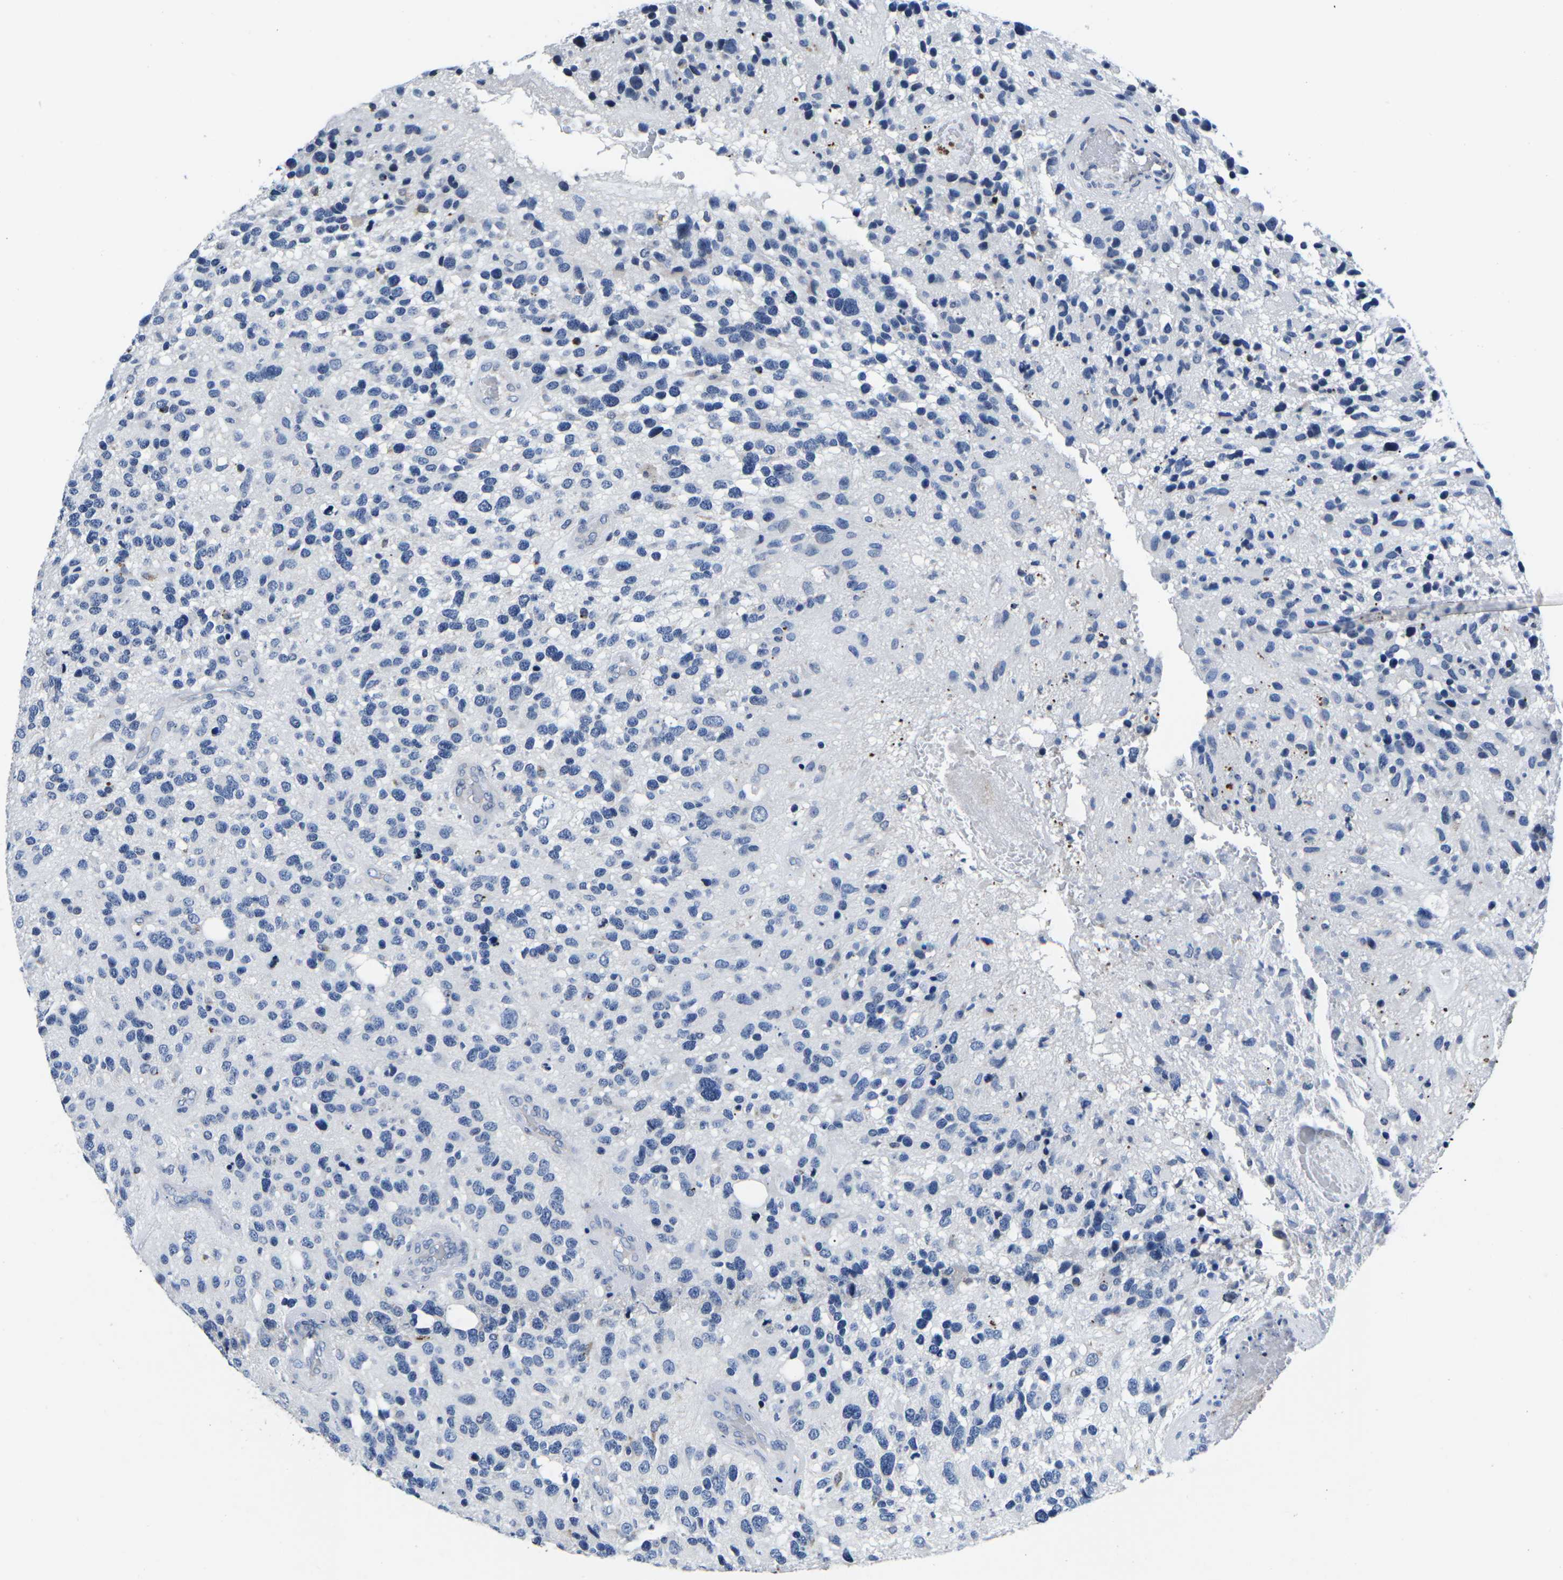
{"staining": {"intensity": "negative", "quantity": "none", "location": "none"}, "tissue": "glioma", "cell_type": "Tumor cells", "image_type": "cancer", "snomed": [{"axis": "morphology", "description": "Glioma, malignant, High grade"}, {"axis": "topography", "description": "Brain"}], "caption": "This image is of glioma stained with immunohistochemistry to label a protein in brown with the nuclei are counter-stained blue. There is no positivity in tumor cells.", "gene": "CTSW", "patient": {"sex": "female", "age": 58}}